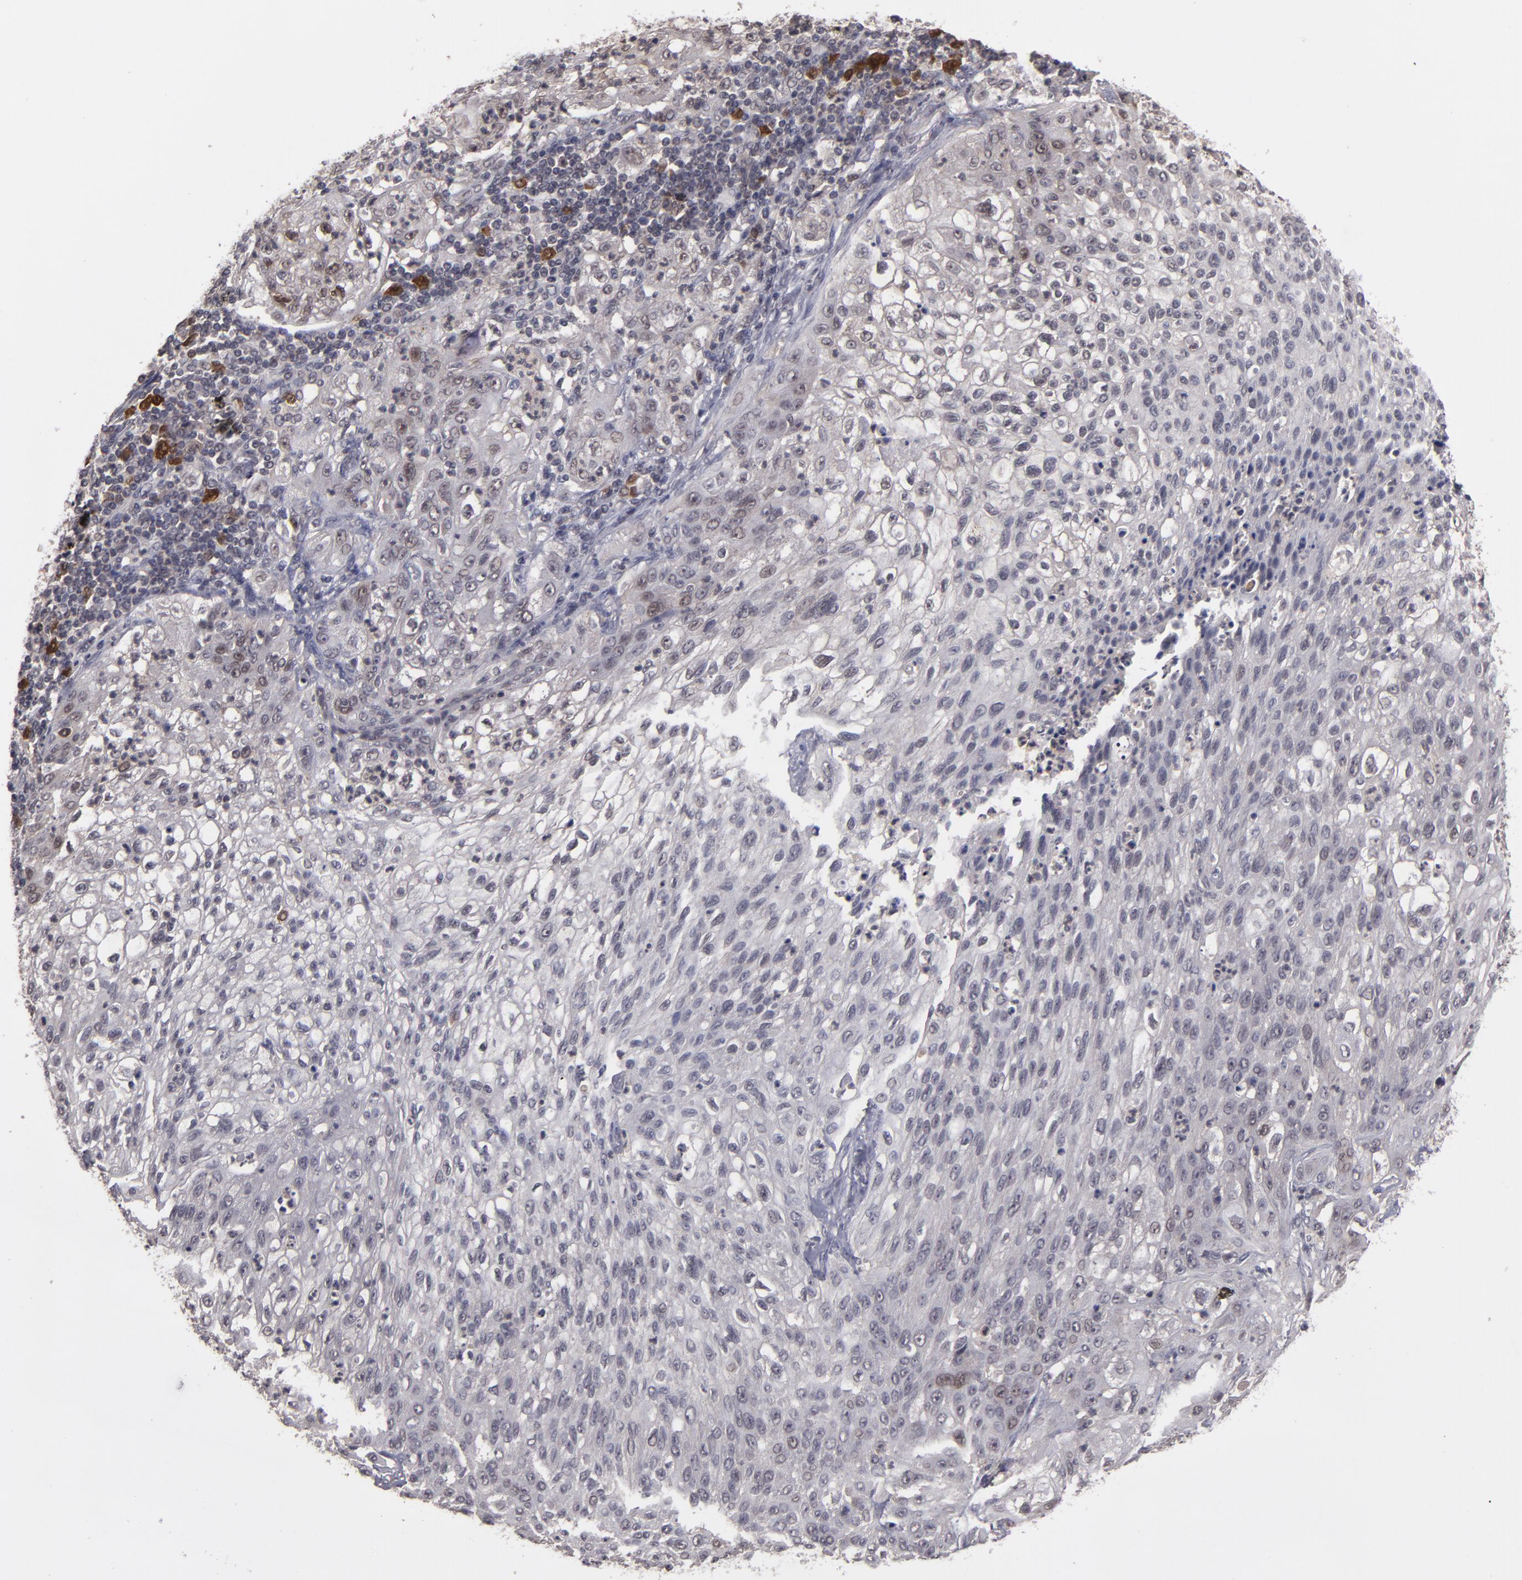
{"staining": {"intensity": "weak", "quantity": "<25%", "location": "cytoplasmic/membranous,nuclear"}, "tissue": "lung cancer", "cell_type": "Tumor cells", "image_type": "cancer", "snomed": [{"axis": "morphology", "description": "Inflammation, NOS"}, {"axis": "morphology", "description": "Squamous cell carcinoma, NOS"}, {"axis": "topography", "description": "Lymph node"}, {"axis": "topography", "description": "Soft tissue"}, {"axis": "topography", "description": "Lung"}], "caption": "IHC image of neoplastic tissue: lung cancer stained with DAB (3,3'-diaminobenzidine) shows no significant protein positivity in tumor cells. (Stains: DAB immunohistochemistry (IHC) with hematoxylin counter stain, Microscopy: brightfield microscopy at high magnification).", "gene": "TYMS", "patient": {"sex": "male", "age": 66}}